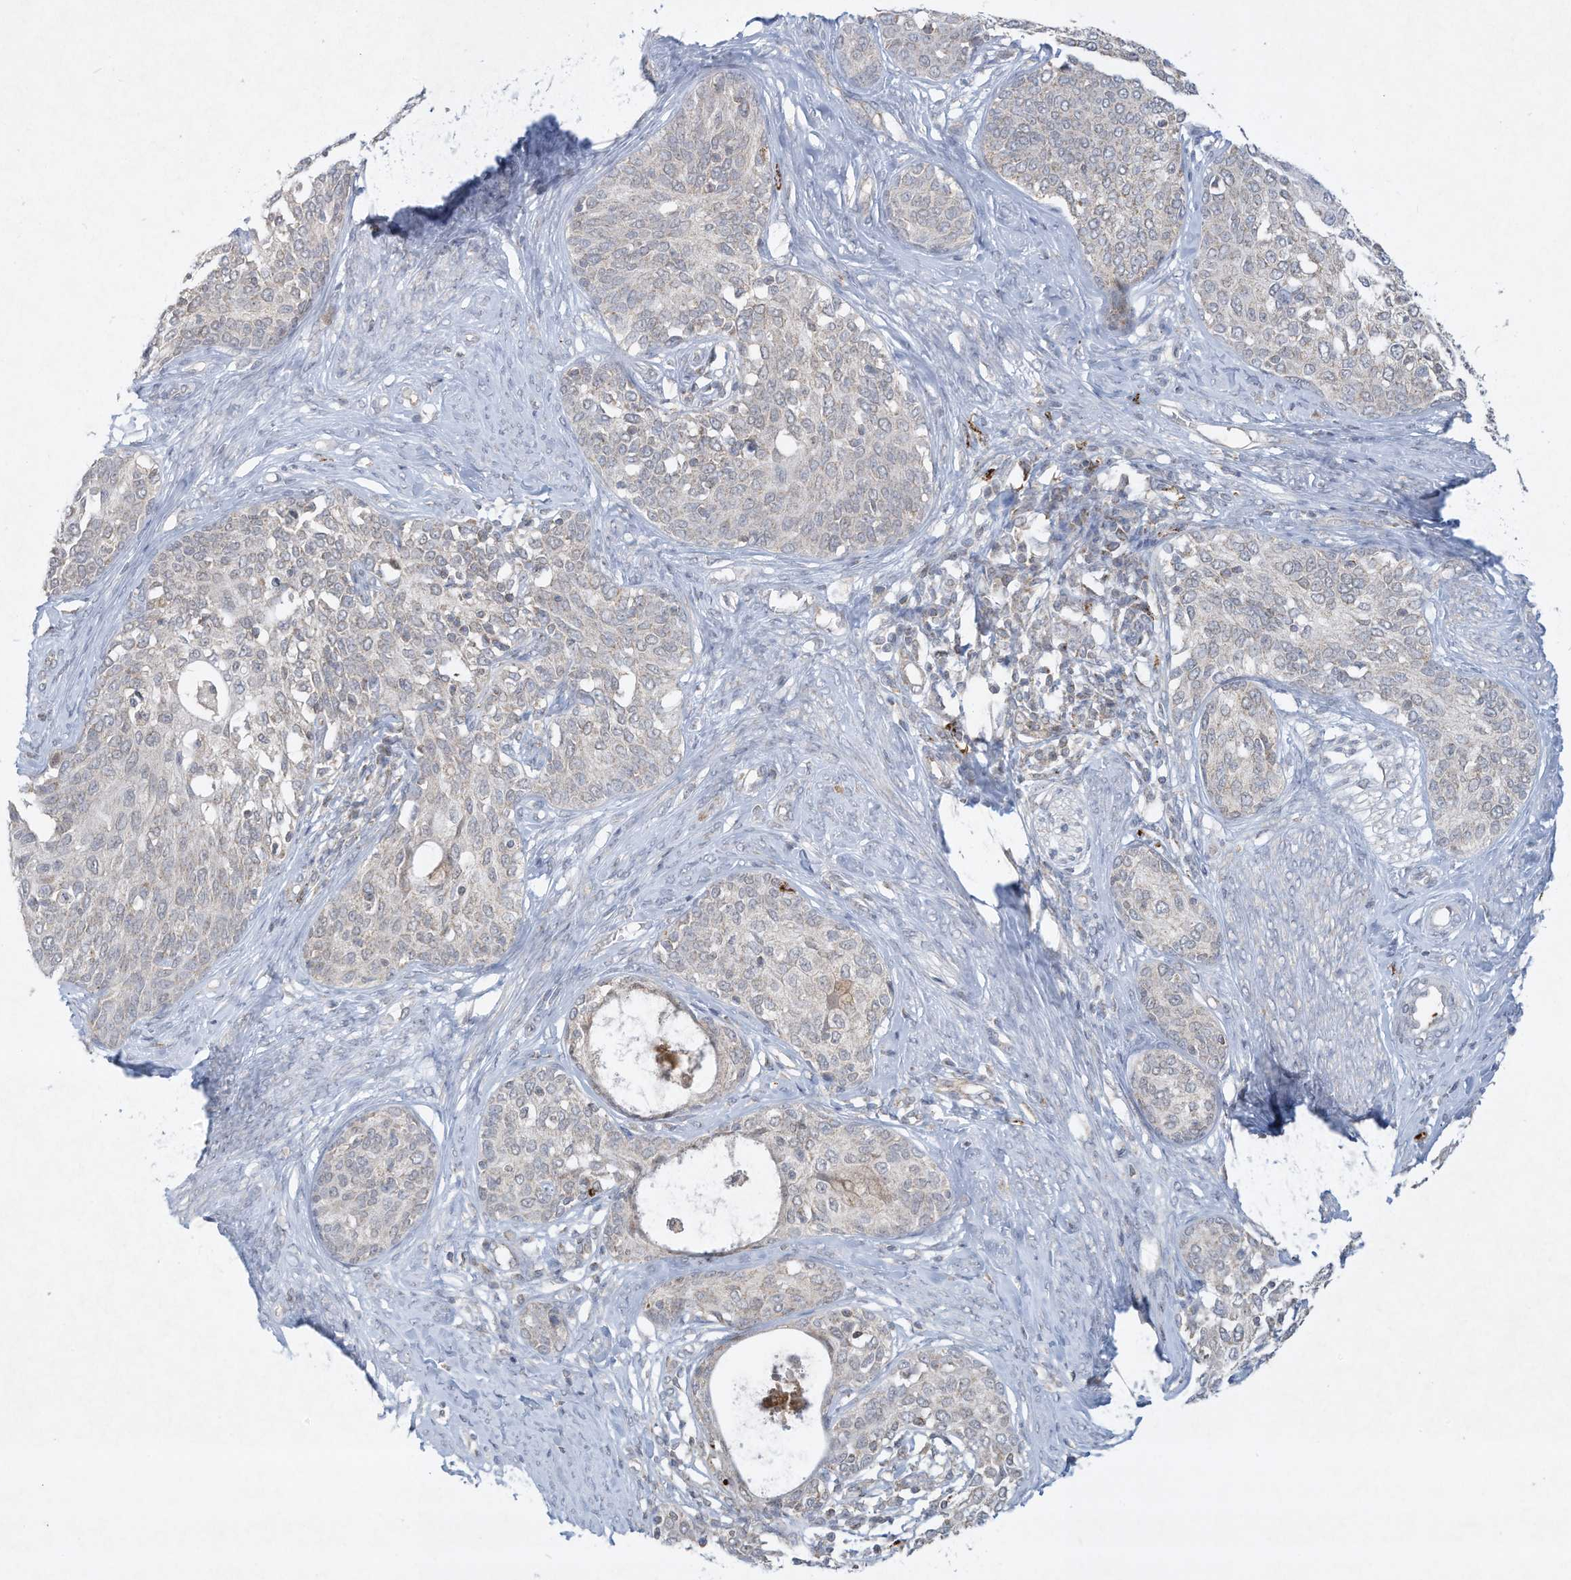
{"staining": {"intensity": "negative", "quantity": "none", "location": "none"}, "tissue": "cervical cancer", "cell_type": "Tumor cells", "image_type": "cancer", "snomed": [{"axis": "morphology", "description": "Squamous cell carcinoma, NOS"}, {"axis": "morphology", "description": "Adenocarcinoma, NOS"}, {"axis": "topography", "description": "Cervix"}], "caption": "DAB (3,3'-diaminobenzidine) immunohistochemical staining of cervical cancer reveals no significant expression in tumor cells. Brightfield microscopy of immunohistochemistry (IHC) stained with DAB (3,3'-diaminobenzidine) (brown) and hematoxylin (blue), captured at high magnification.", "gene": "CHRNA4", "patient": {"sex": "female", "age": 52}}